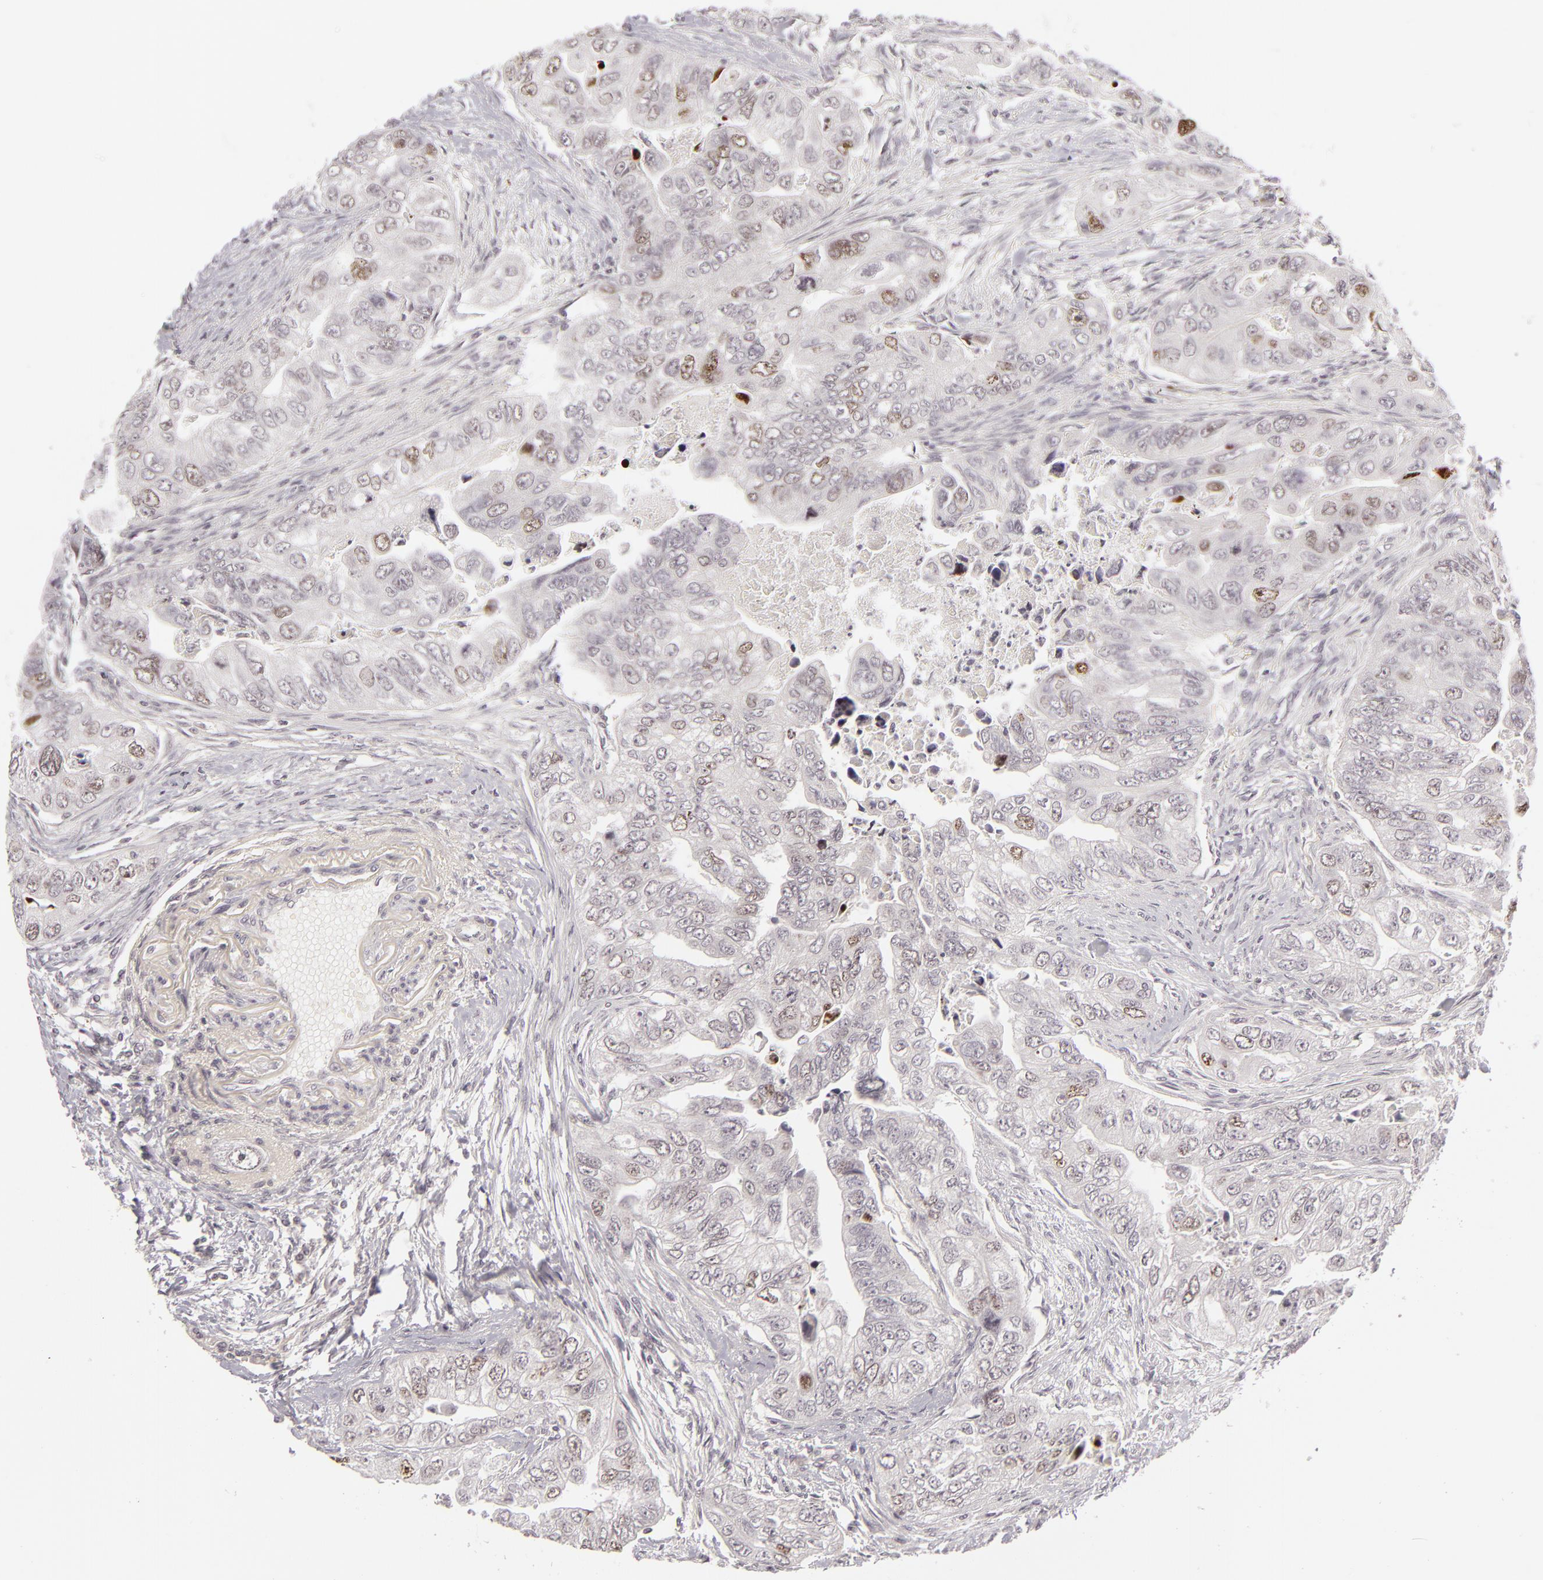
{"staining": {"intensity": "negative", "quantity": "none", "location": "none"}, "tissue": "colorectal cancer", "cell_type": "Tumor cells", "image_type": "cancer", "snomed": [{"axis": "morphology", "description": "Adenocarcinoma, NOS"}, {"axis": "topography", "description": "Colon"}], "caption": "Tumor cells show no significant protein expression in colorectal adenocarcinoma. (Brightfield microscopy of DAB immunohistochemistry (IHC) at high magnification).", "gene": "DLG3", "patient": {"sex": "female", "age": 11}}